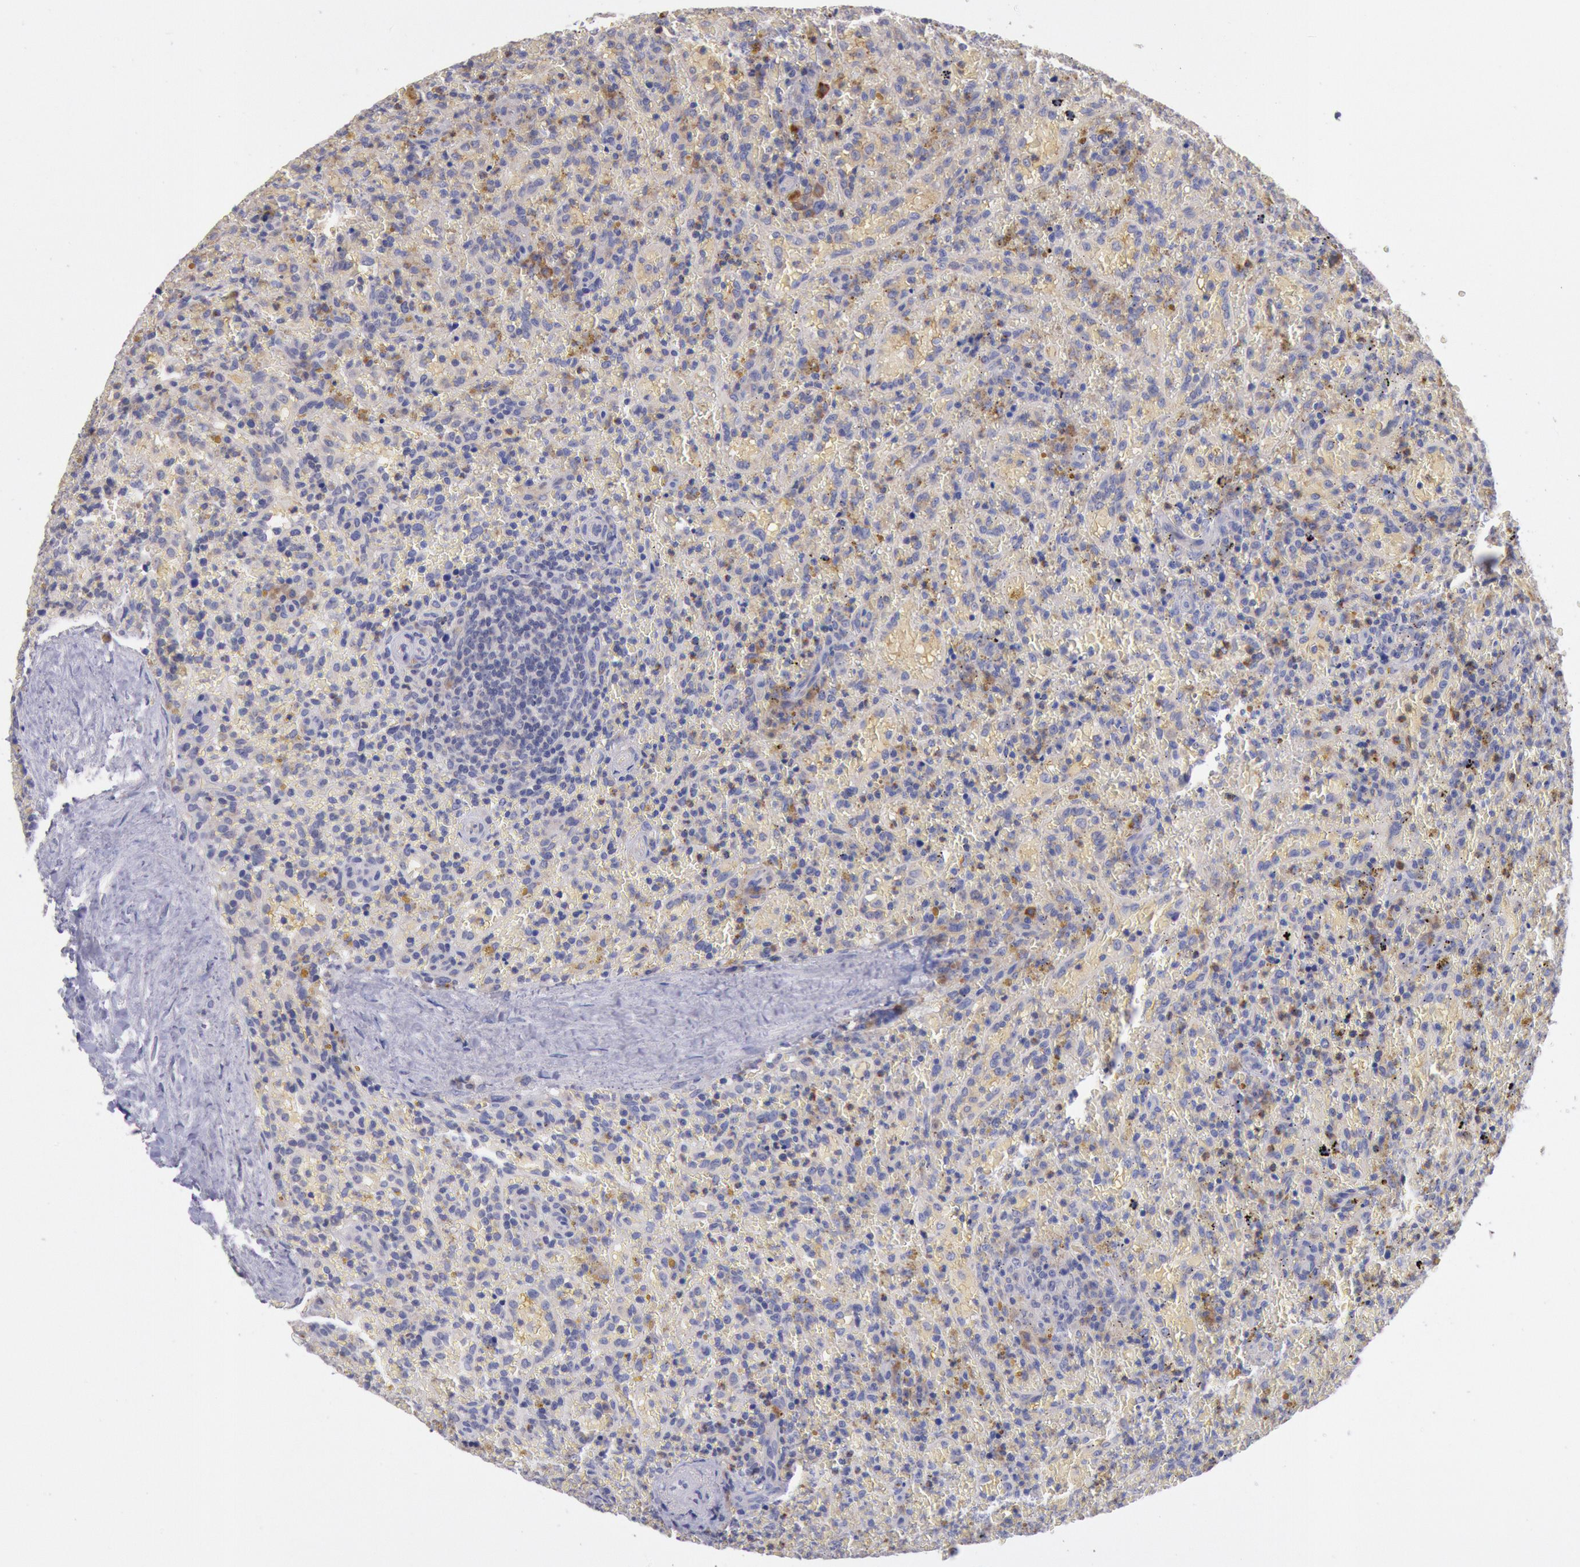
{"staining": {"intensity": "negative", "quantity": "none", "location": "none"}, "tissue": "lymphoma", "cell_type": "Tumor cells", "image_type": "cancer", "snomed": [{"axis": "morphology", "description": "Malignant lymphoma, non-Hodgkin's type, High grade"}, {"axis": "topography", "description": "Spleen"}, {"axis": "topography", "description": "Lymph node"}], "caption": "Human lymphoma stained for a protein using immunohistochemistry displays no expression in tumor cells.", "gene": "GAL3ST1", "patient": {"sex": "female", "age": 70}}